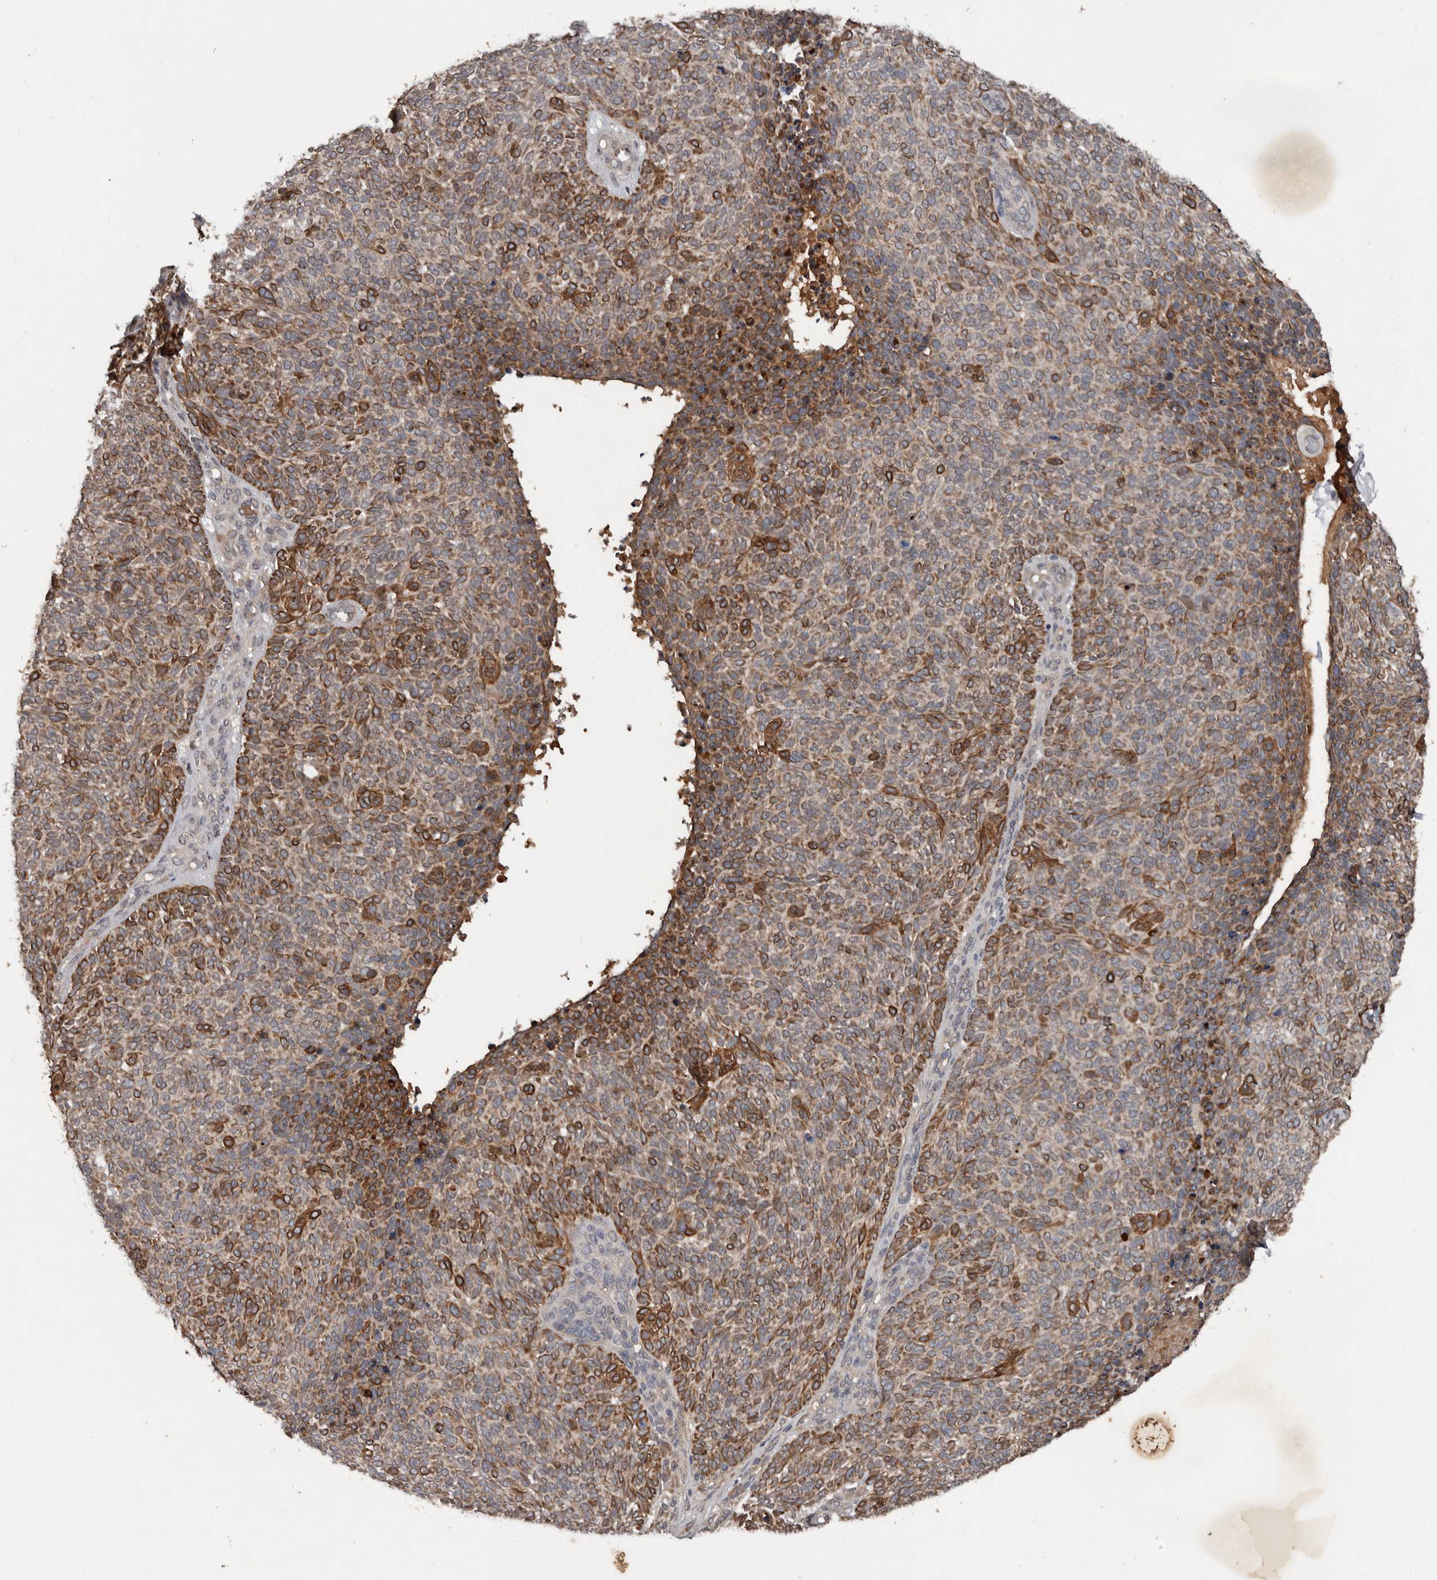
{"staining": {"intensity": "moderate", "quantity": ">75%", "location": "cytoplasmic/membranous"}, "tissue": "skin cancer", "cell_type": "Tumor cells", "image_type": "cancer", "snomed": [{"axis": "morphology", "description": "Squamous cell carcinoma, NOS"}, {"axis": "topography", "description": "Skin"}], "caption": "Protein staining reveals moderate cytoplasmic/membranous positivity in approximately >75% of tumor cells in skin cancer. (DAB (3,3'-diaminobenzidine) IHC with brightfield microscopy, high magnification).", "gene": "DNAJB4", "patient": {"sex": "female", "age": 90}}